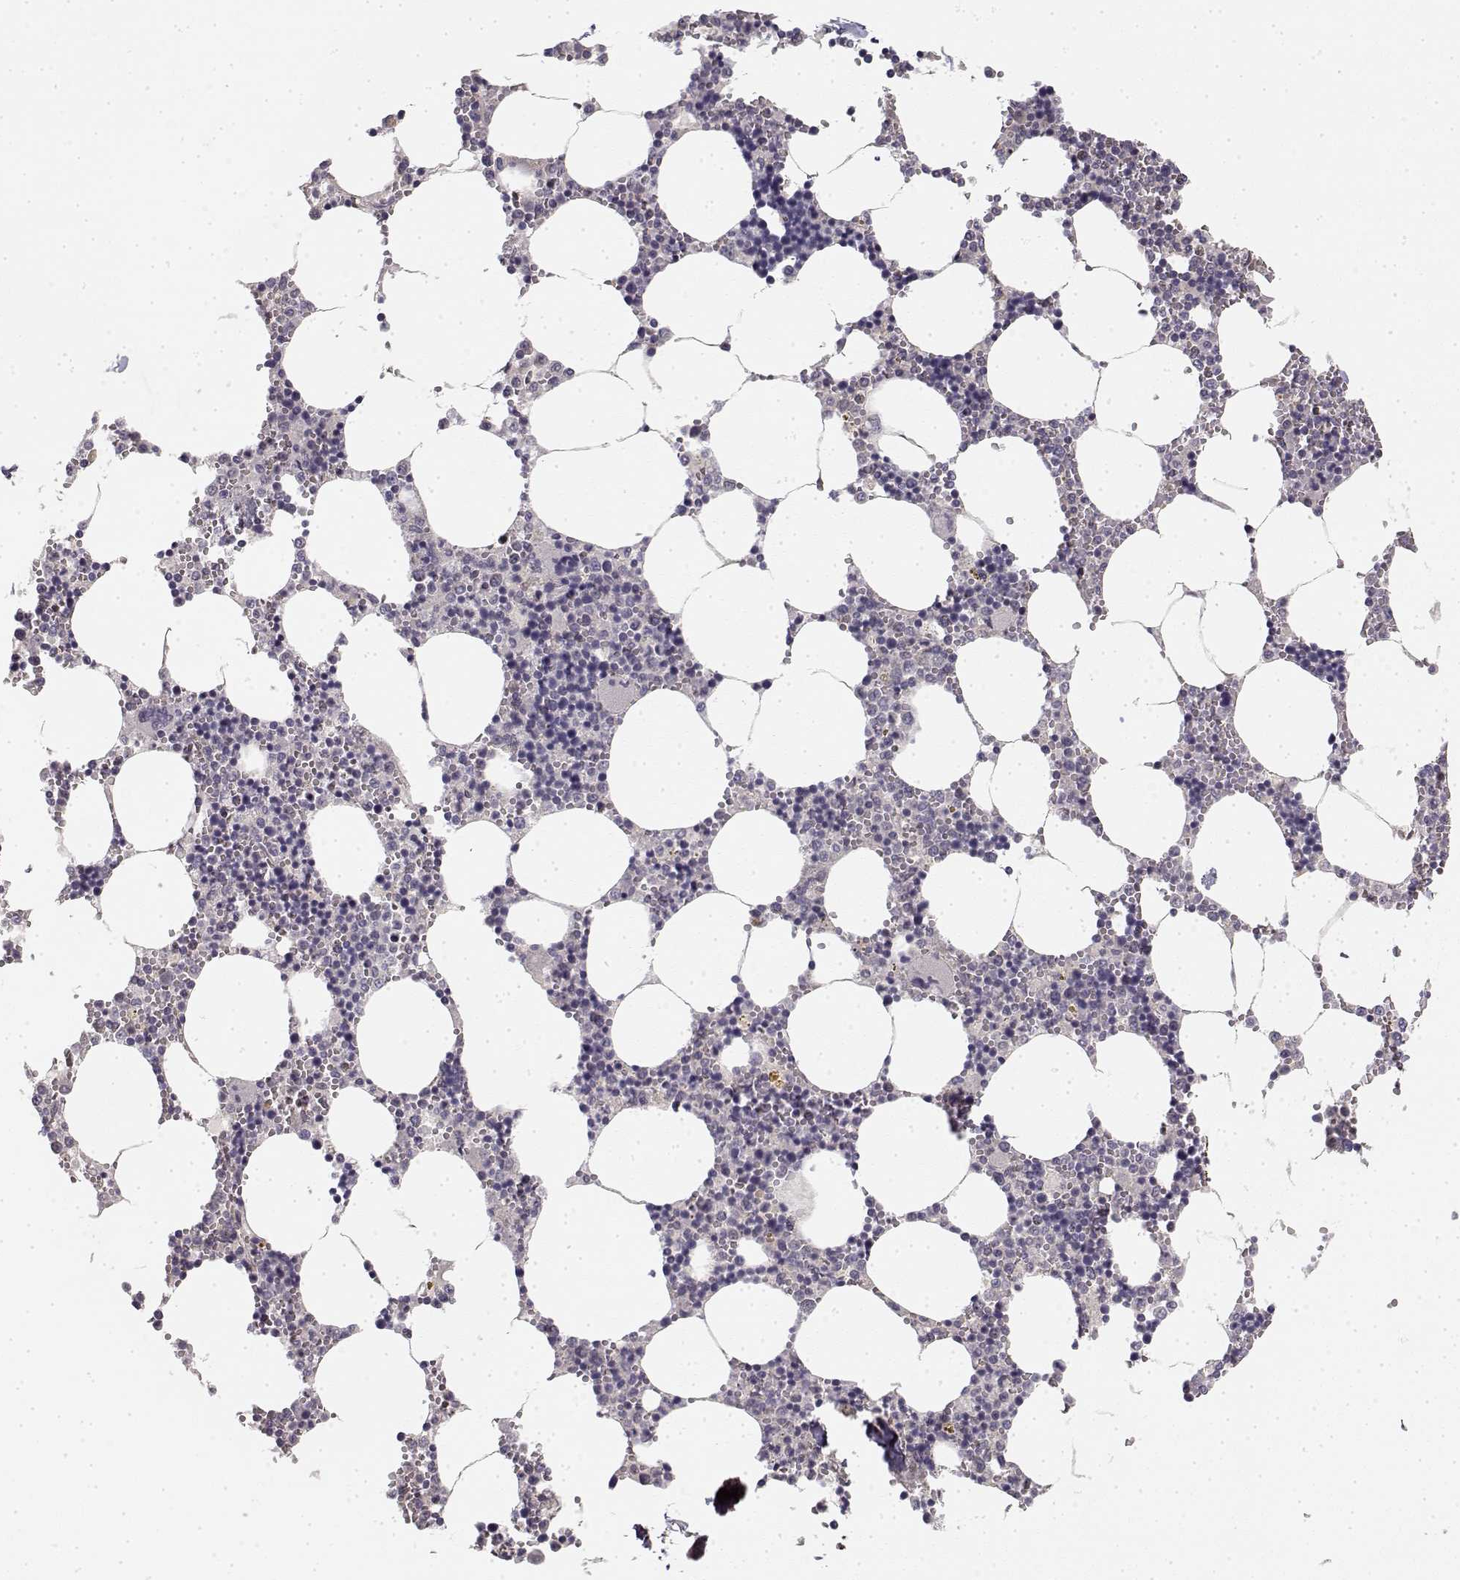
{"staining": {"intensity": "negative", "quantity": "none", "location": "none"}, "tissue": "bone marrow", "cell_type": "Hematopoietic cells", "image_type": "normal", "snomed": [{"axis": "morphology", "description": "Normal tissue, NOS"}, {"axis": "topography", "description": "Bone marrow"}], "caption": "High power microscopy image of an IHC histopathology image of normal bone marrow, revealing no significant positivity in hematopoietic cells.", "gene": "MED12L", "patient": {"sex": "male", "age": 54}}